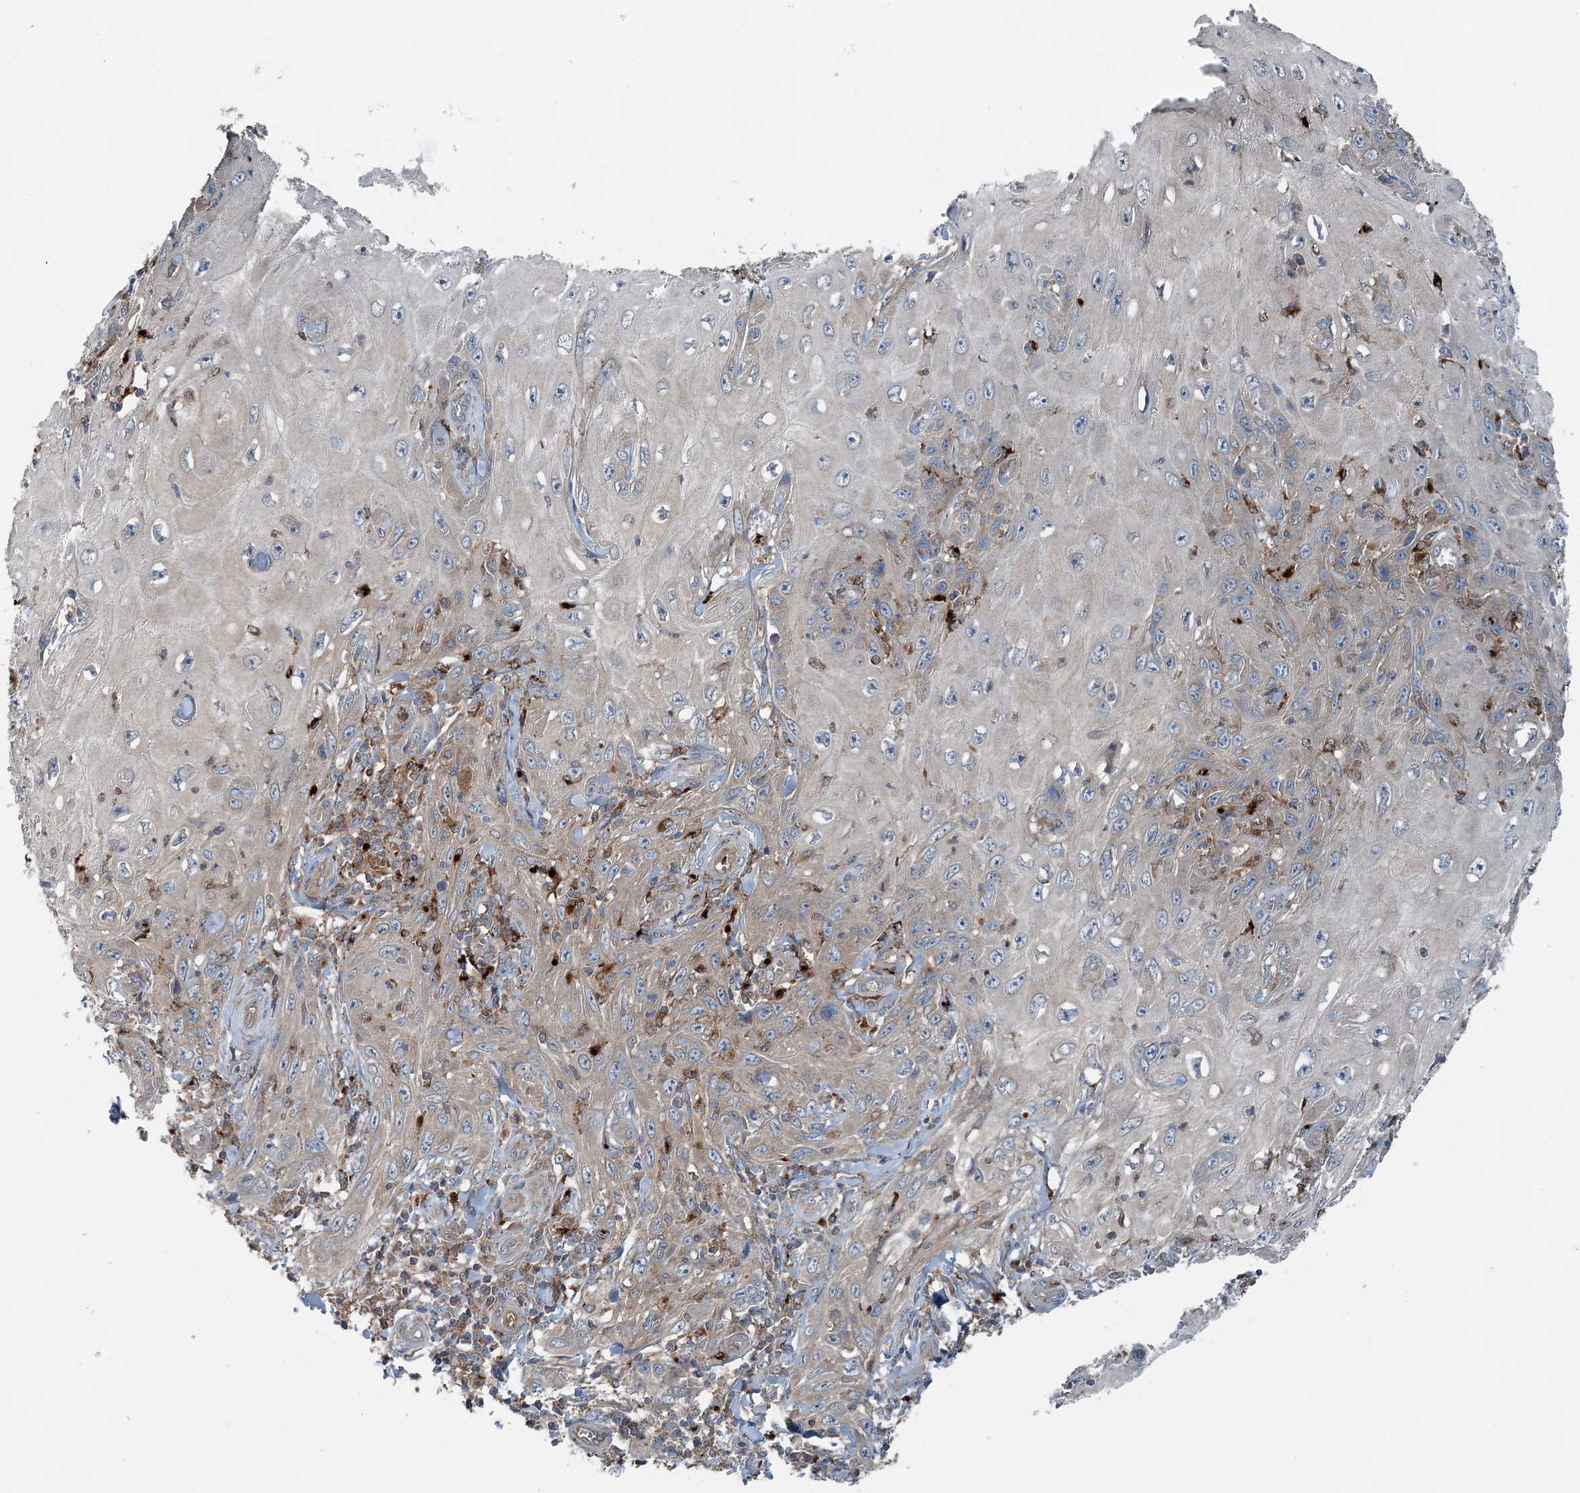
{"staining": {"intensity": "negative", "quantity": "none", "location": "none"}, "tissue": "skin cancer", "cell_type": "Tumor cells", "image_type": "cancer", "snomed": [{"axis": "morphology", "description": "Squamous cell carcinoma, NOS"}, {"axis": "topography", "description": "Skin"}], "caption": "A high-resolution image shows IHC staining of squamous cell carcinoma (skin), which shows no significant staining in tumor cells.", "gene": "ASNSD1", "patient": {"sex": "female", "age": 73}}